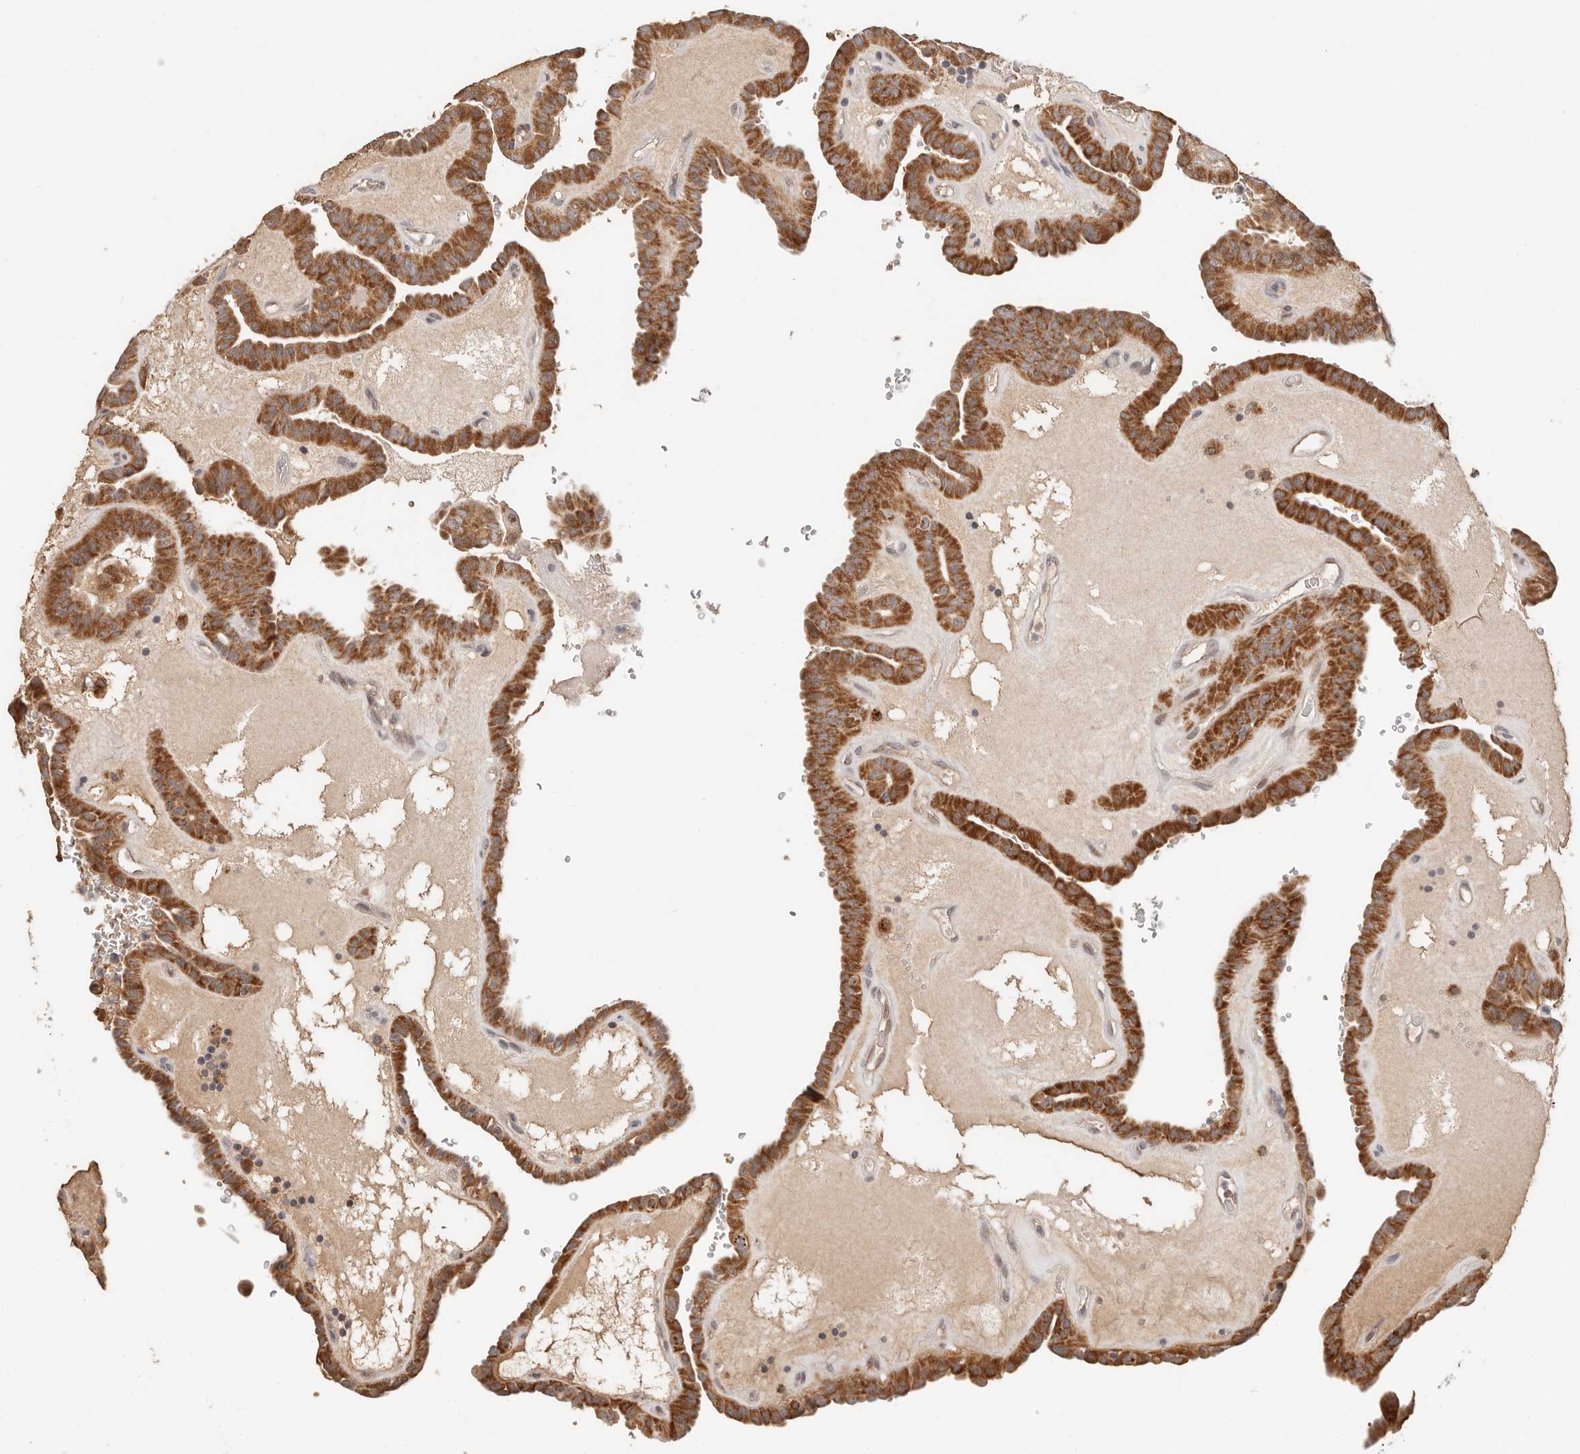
{"staining": {"intensity": "strong", "quantity": ">75%", "location": "cytoplasmic/membranous"}, "tissue": "thyroid cancer", "cell_type": "Tumor cells", "image_type": "cancer", "snomed": [{"axis": "morphology", "description": "Papillary adenocarcinoma, NOS"}, {"axis": "topography", "description": "Thyroid gland"}], "caption": "Immunohistochemistry (IHC) (DAB (3,3'-diaminobenzidine)) staining of thyroid cancer (papillary adenocarcinoma) exhibits strong cytoplasmic/membranous protein expression in approximately >75% of tumor cells.", "gene": "ZRANB1", "patient": {"sex": "male", "age": 77}}